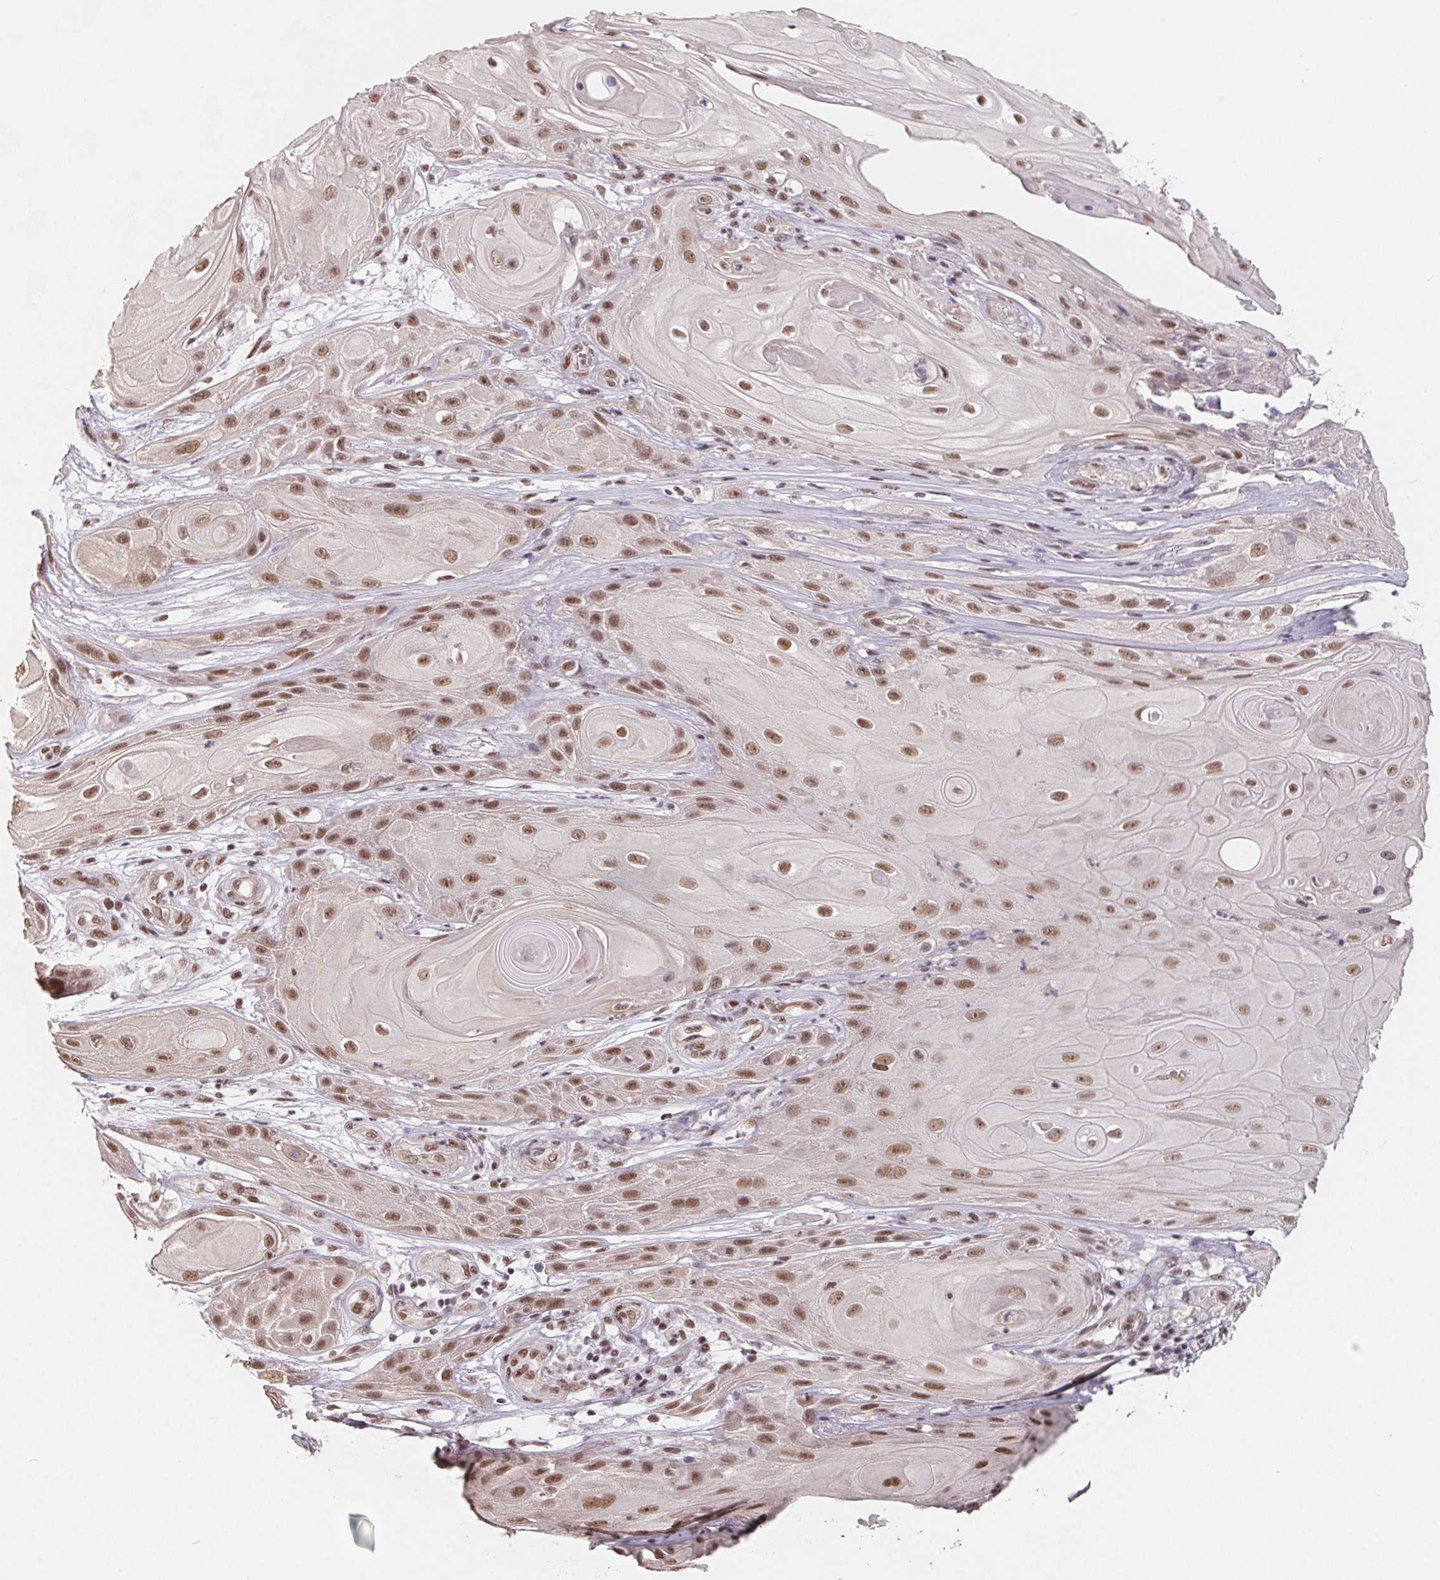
{"staining": {"intensity": "moderate", "quantity": ">75%", "location": "nuclear"}, "tissue": "skin cancer", "cell_type": "Tumor cells", "image_type": "cancer", "snomed": [{"axis": "morphology", "description": "Squamous cell carcinoma, NOS"}, {"axis": "topography", "description": "Skin"}], "caption": "Moderate nuclear protein expression is appreciated in approximately >75% of tumor cells in skin cancer.", "gene": "TCERG1", "patient": {"sex": "male", "age": 62}}